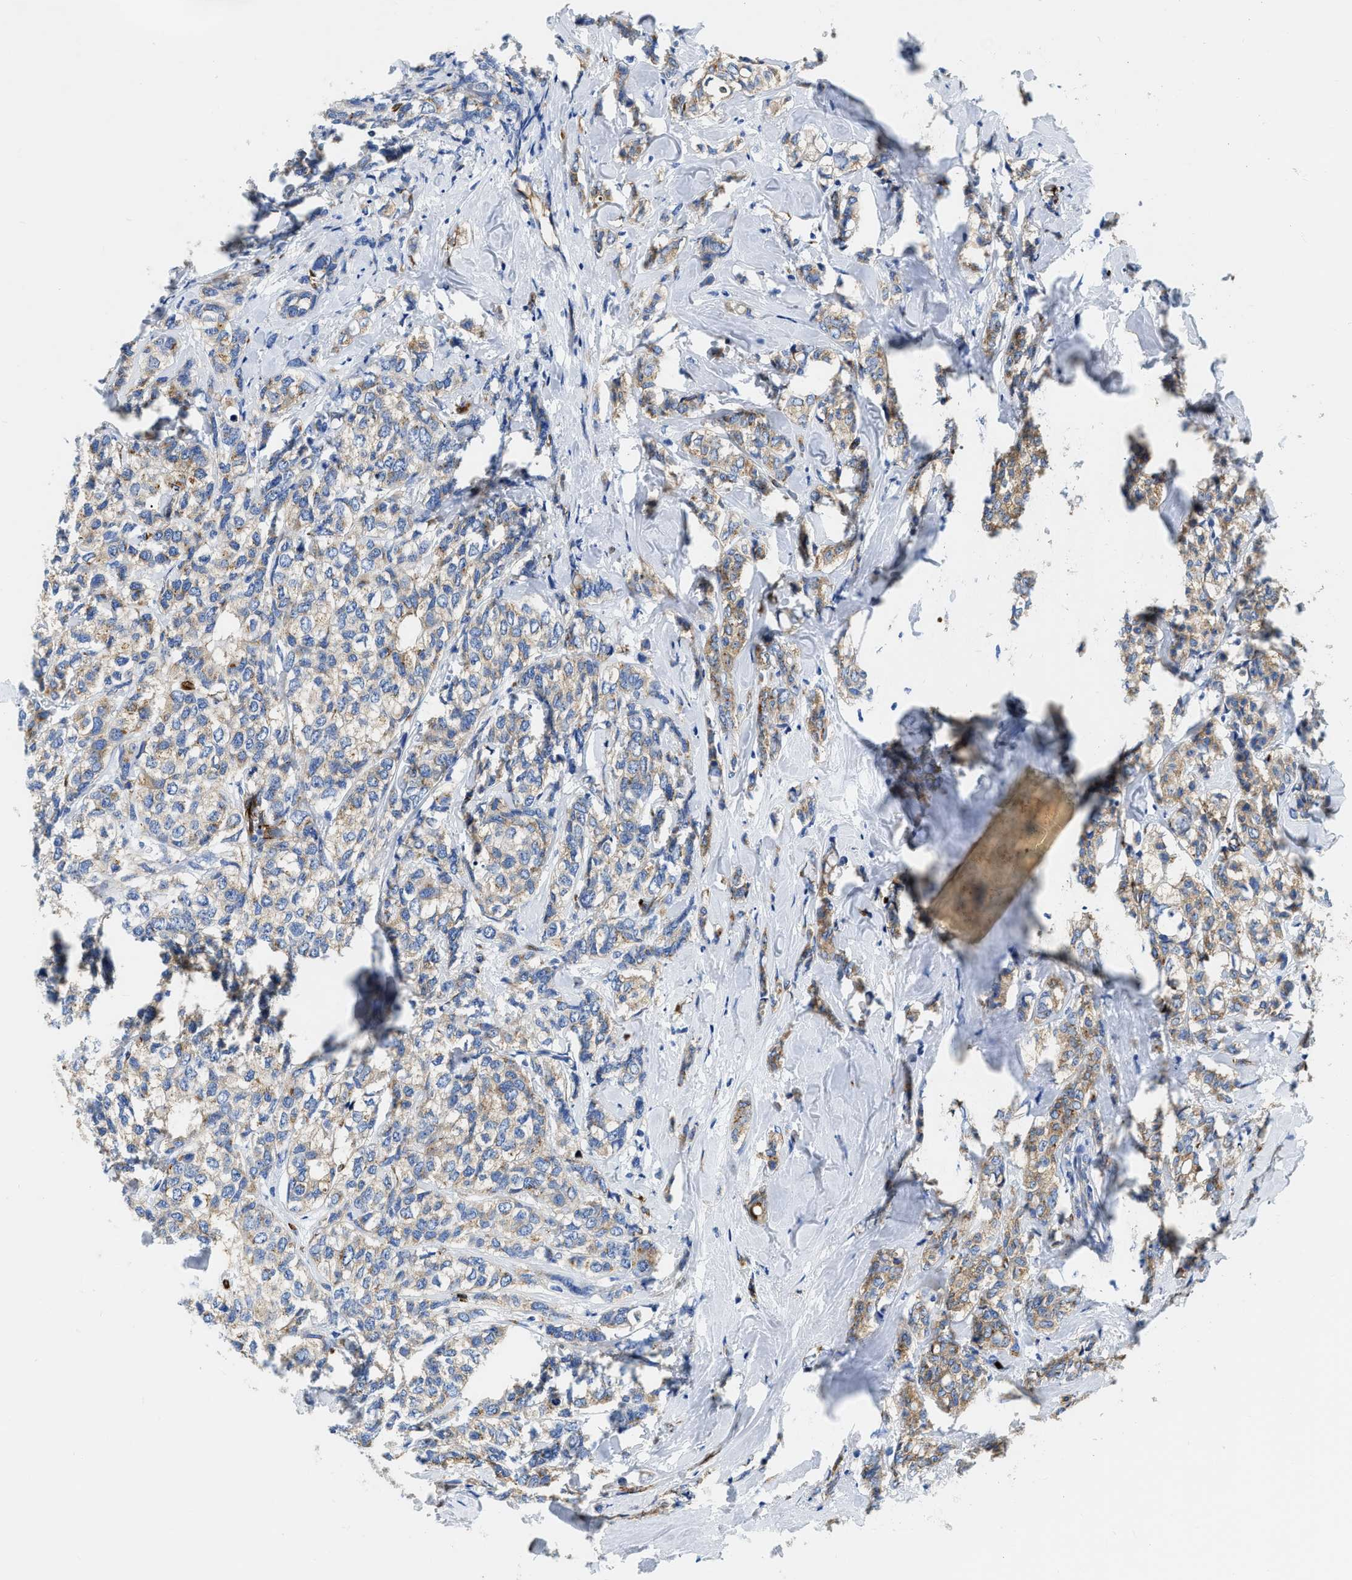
{"staining": {"intensity": "weak", "quantity": ">75%", "location": "cytoplasmic/membranous"}, "tissue": "breast cancer", "cell_type": "Tumor cells", "image_type": "cancer", "snomed": [{"axis": "morphology", "description": "Lobular carcinoma"}, {"axis": "topography", "description": "Breast"}], "caption": "Weak cytoplasmic/membranous protein positivity is seen in approximately >75% of tumor cells in breast cancer.", "gene": "TVP23B", "patient": {"sex": "female", "age": 60}}